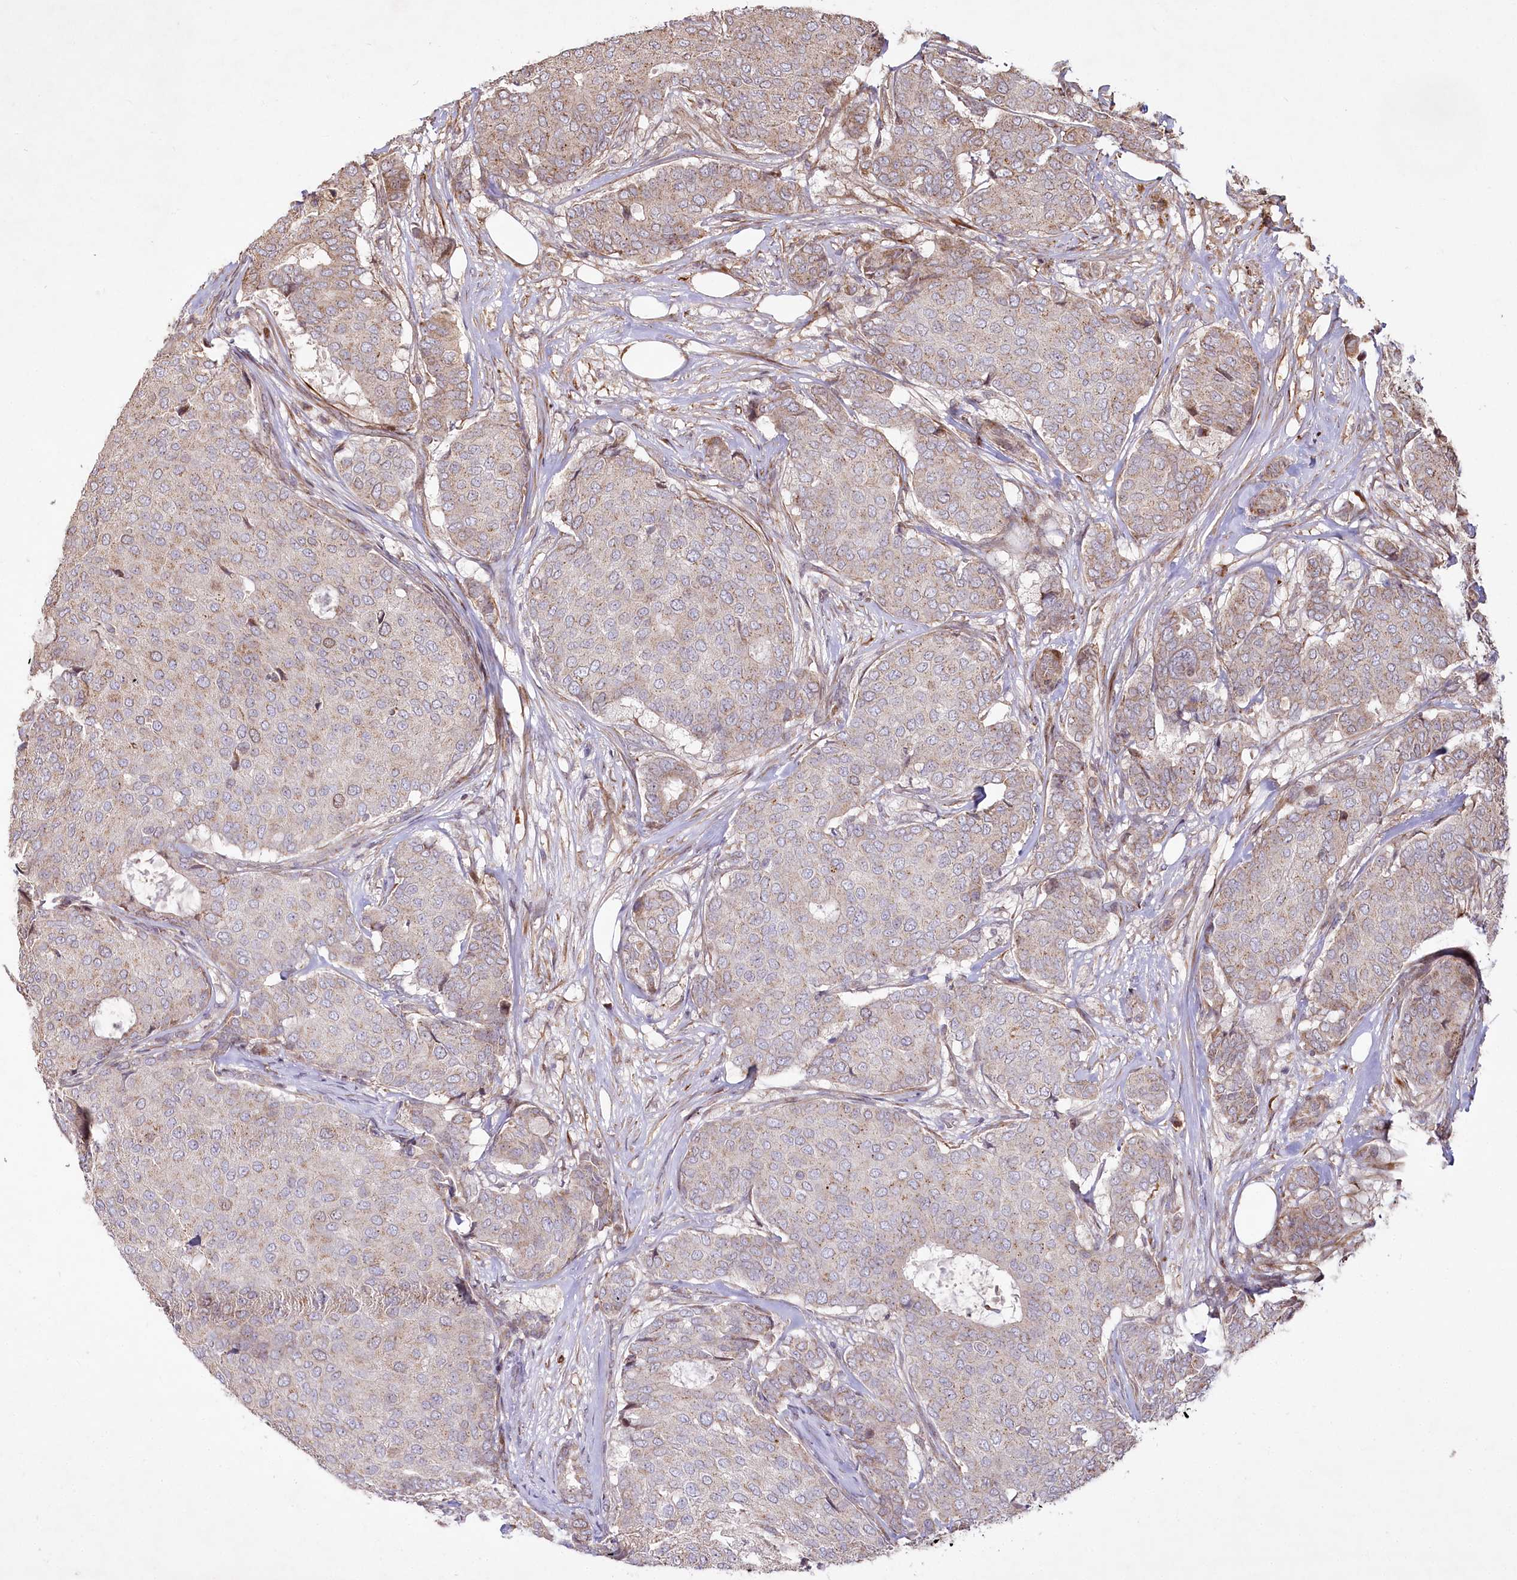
{"staining": {"intensity": "weak", "quantity": "<25%", "location": "cytoplasmic/membranous"}, "tissue": "breast cancer", "cell_type": "Tumor cells", "image_type": "cancer", "snomed": [{"axis": "morphology", "description": "Duct carcinoma"}, {"axis": "topography", "description": "Breast"}], "caption": "High magnification brightfield microscopy of breast cancer (intraductal carcinoma) stained with DAB (3,3'-diaminobenzidine) (brown) and counterstained with hematoxylin (blue): tumor cells show no significant staining.", "gene": "PSTK", "patient": {"sex": "female", "age": 75}}